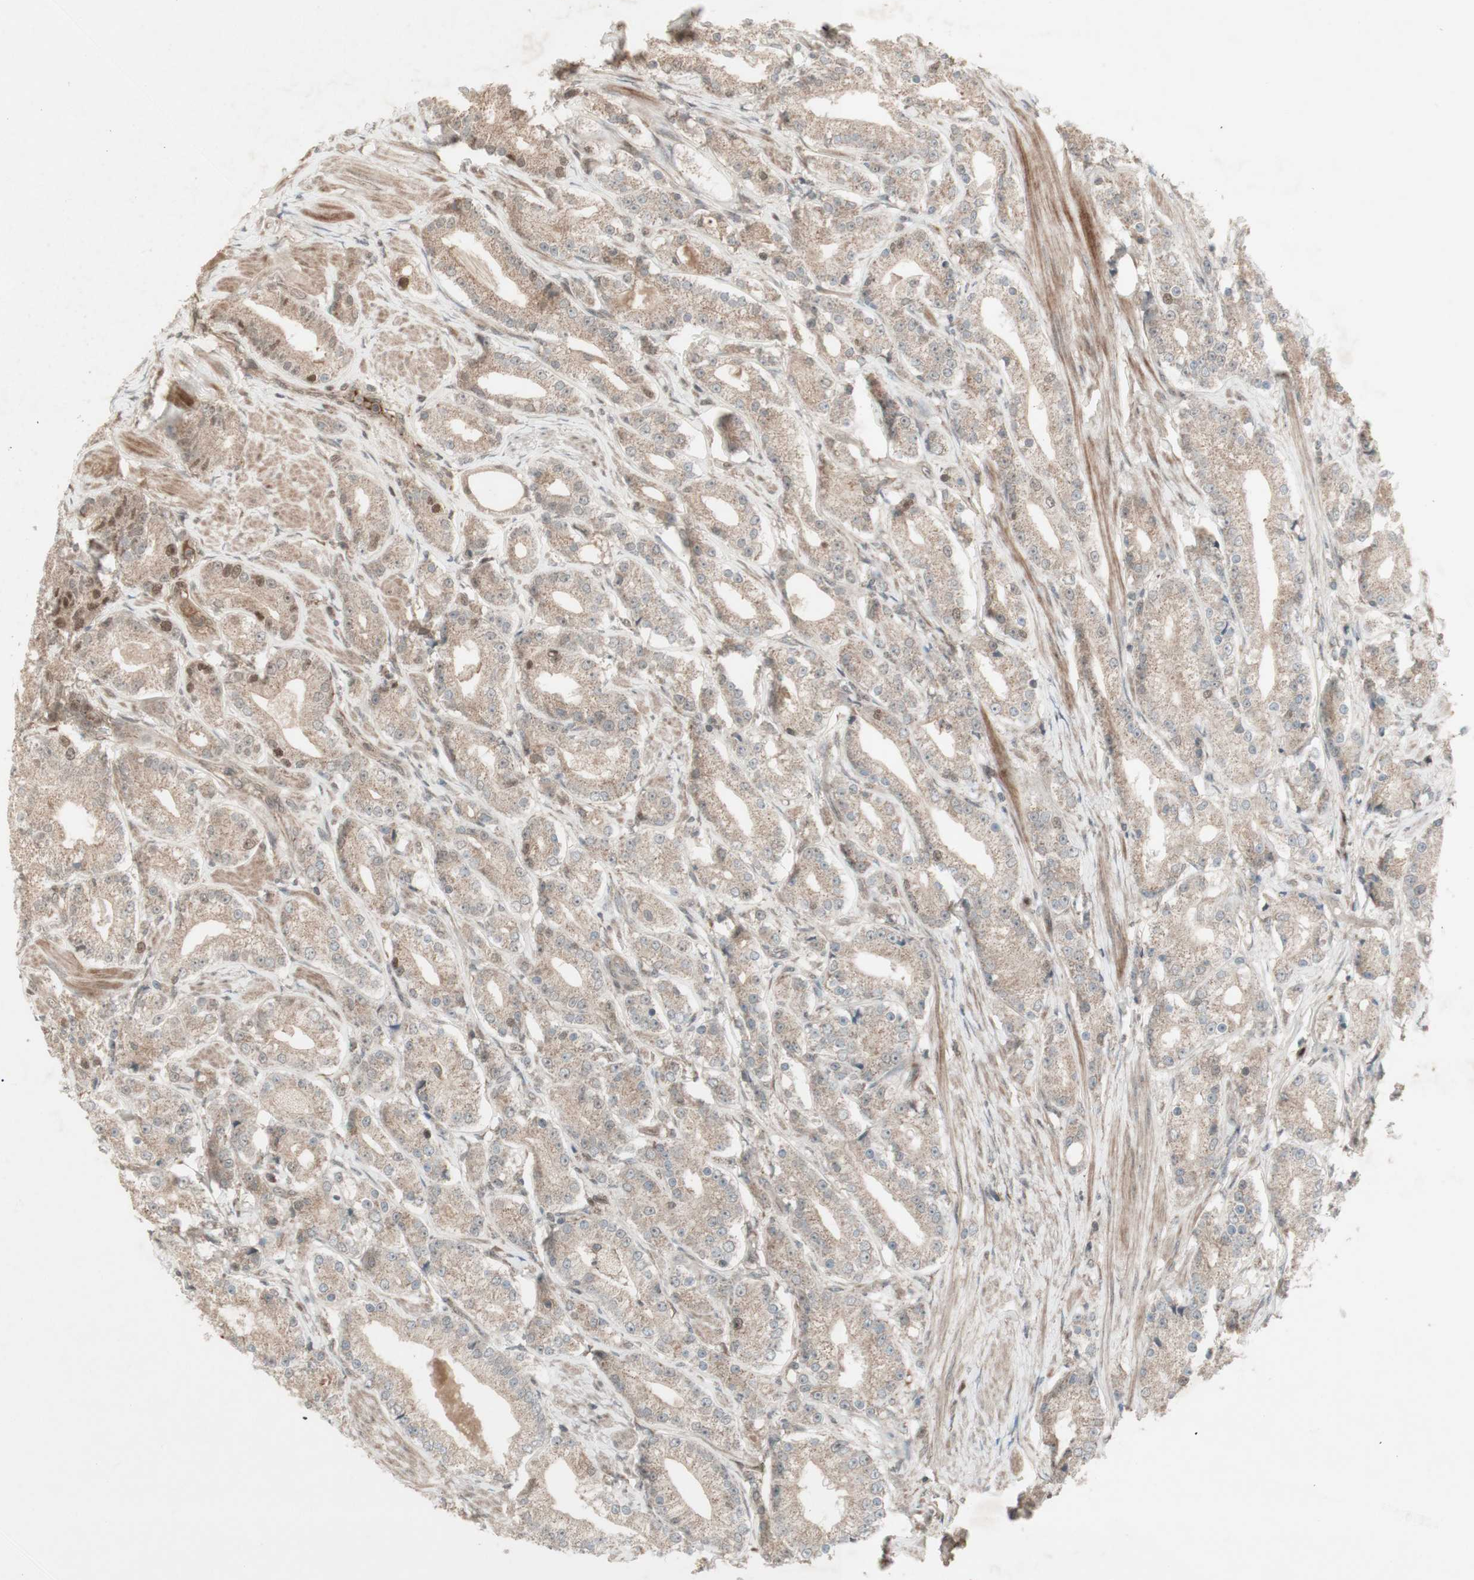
{"staining": {"intensity": "negative", "quantity": "none", "location": "none"}, "tissue": "prostate cancer", "cell_type": "Tumor cells", "image_type": "cancer", "snomed": [{"axis": "morphology", "description": "Adenocarcinoma, Low grade"}, {"axis": "topography", "description": "Prostate"}], "caption": "Immunohistochemical staining of human prostate low-grade adenocarcinoma demonstrates no significant staining in tumor cells. (DAB IHC with hematoxylin counter stain).", "gene": "MSH6", "patient": {"sex": "male", "age": 63}}